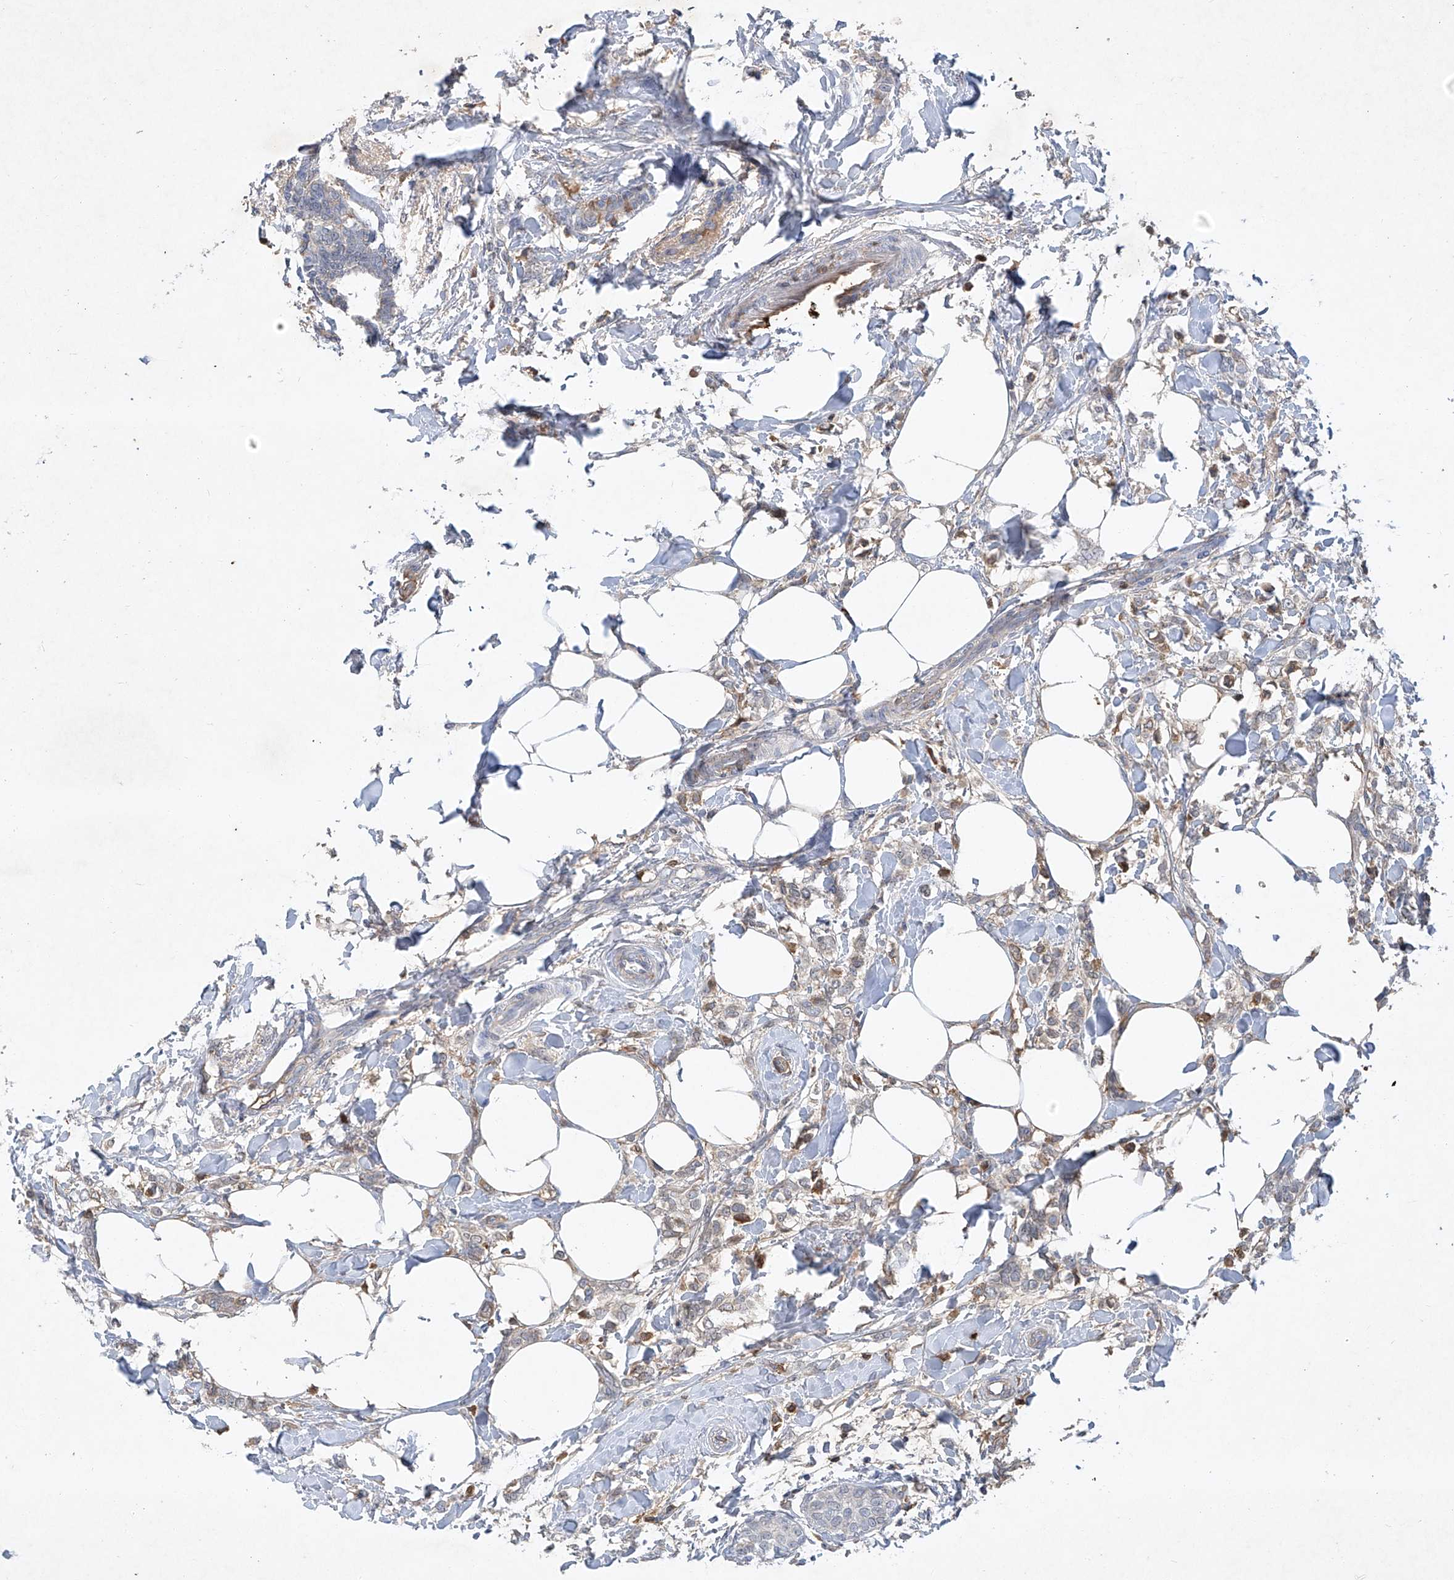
{"staining": {"intensity": "negative", "quantity": "none", "location": "none"}, "tissue": "breast cancer", "cell_type": "Tumor cells", "image_type": "cancer", "snomed": [{"axis": "morphology", "description": "Lobular carcinoma, in situ"}, {"axis": "morphology", "description": "Lobular carcinoma"}, {"axis": "topography", "description": "Breast"}], "caption": "Human lobular carcinoma in situ (breast) stained for a protein using immunohistochemistry (IHC) reveals no staining in tumor cells.", "gene": "HAS3", "patient": {"sex": "female", "age": 41}}